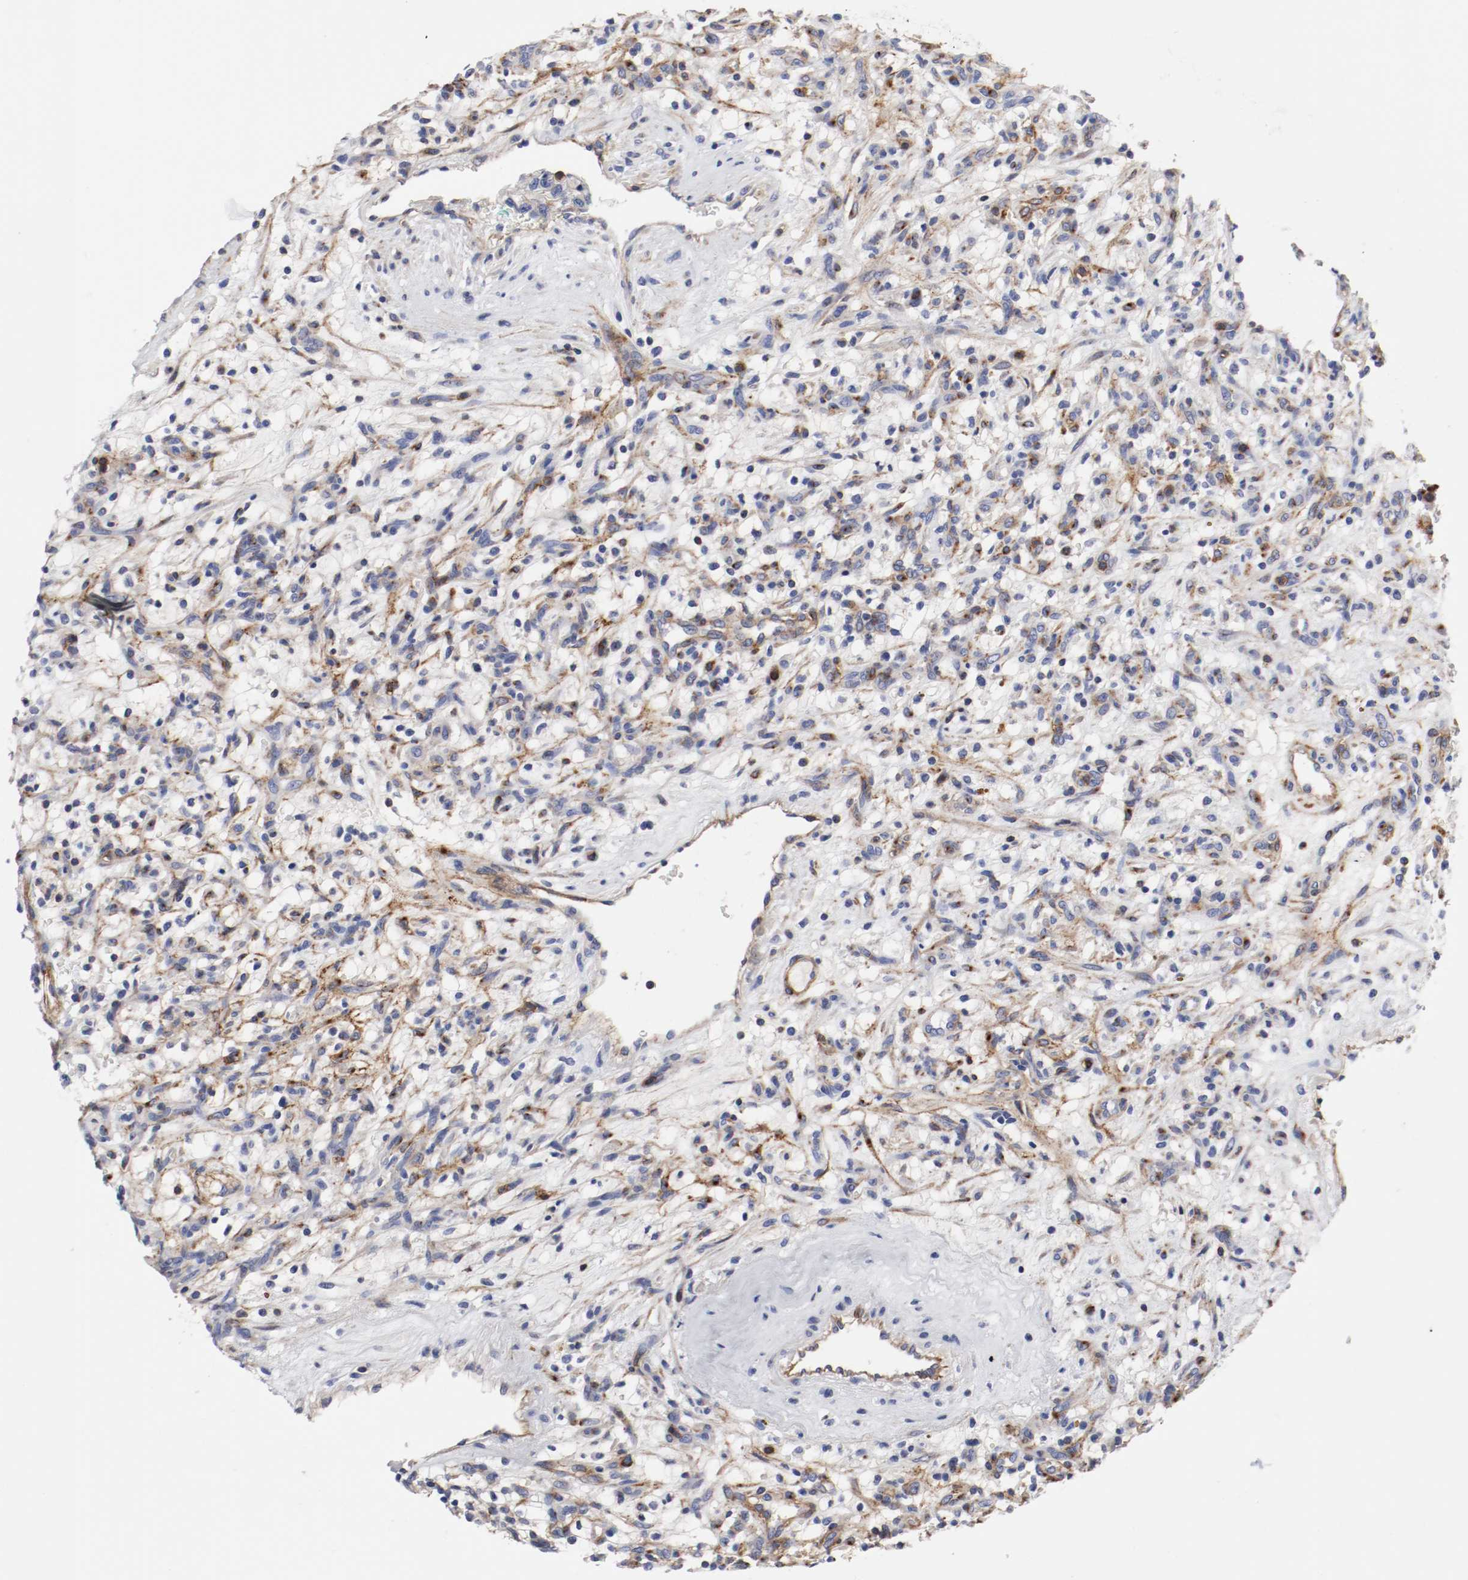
{"staining": {"intensity": "moderate", "quantity": "<25%", "location": "cytoplasmic/membranous"}, "tissue": "renal cancer", "cell_type": "Tumor cells", "image_type": "cancer", "snomed": [{"axis": "morphology", "description": "Adenocarcinoma, NOS"}, {"axis": "topography", "description": "Kidney"}], "caption": "Moderate cytoplasmic/membranous staining for a protein is present in approximately <25% of tumor cells of renal cancer (adenocarcinoma) using immunohistochemistry (IHC).", "gene": "IFITM1", "patient": {"sex": "female", "age": 57}}